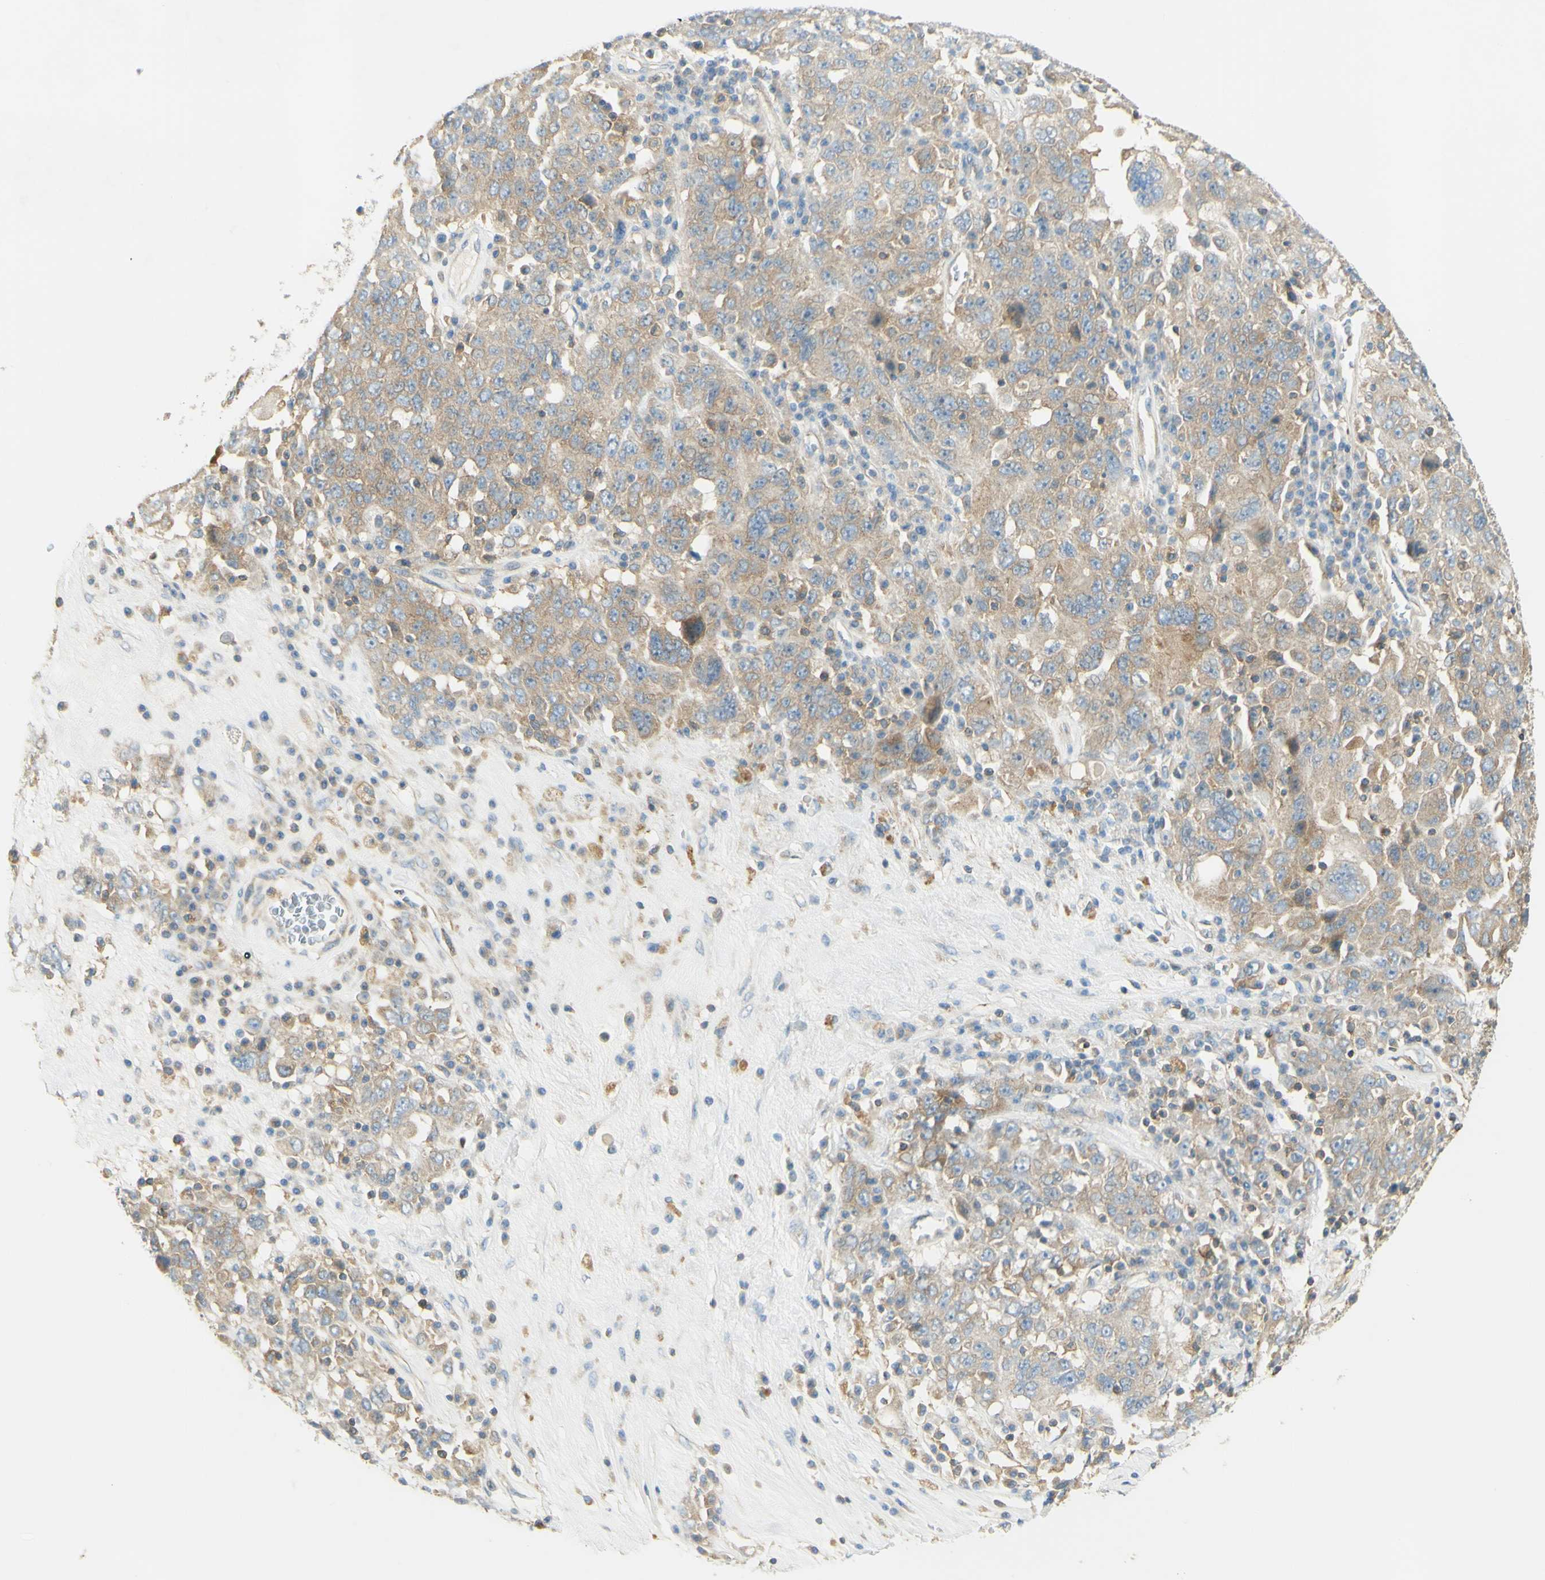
{"staining": {"intensity": "moderate", "quantity": ">75%", "location": "cytoplasmic/membranous"}, "tissue": "ovarian cancer", "cell_type": "Tumor cells", "image_type": "cancer", "snomed": [{"axis": "morphology", "description": "Carcinoma, endometroid"}, {"axis": "topography", "description": "Ovary"}], "caption": "This is a photomicrograph of immunohistochemistry staining of ovarian cancer, which shows moderate staining in the cytoplasmic/membranous of tumor cells.", "gene": "IKBKG", "patient": {"sex": "female", "age": 62}}